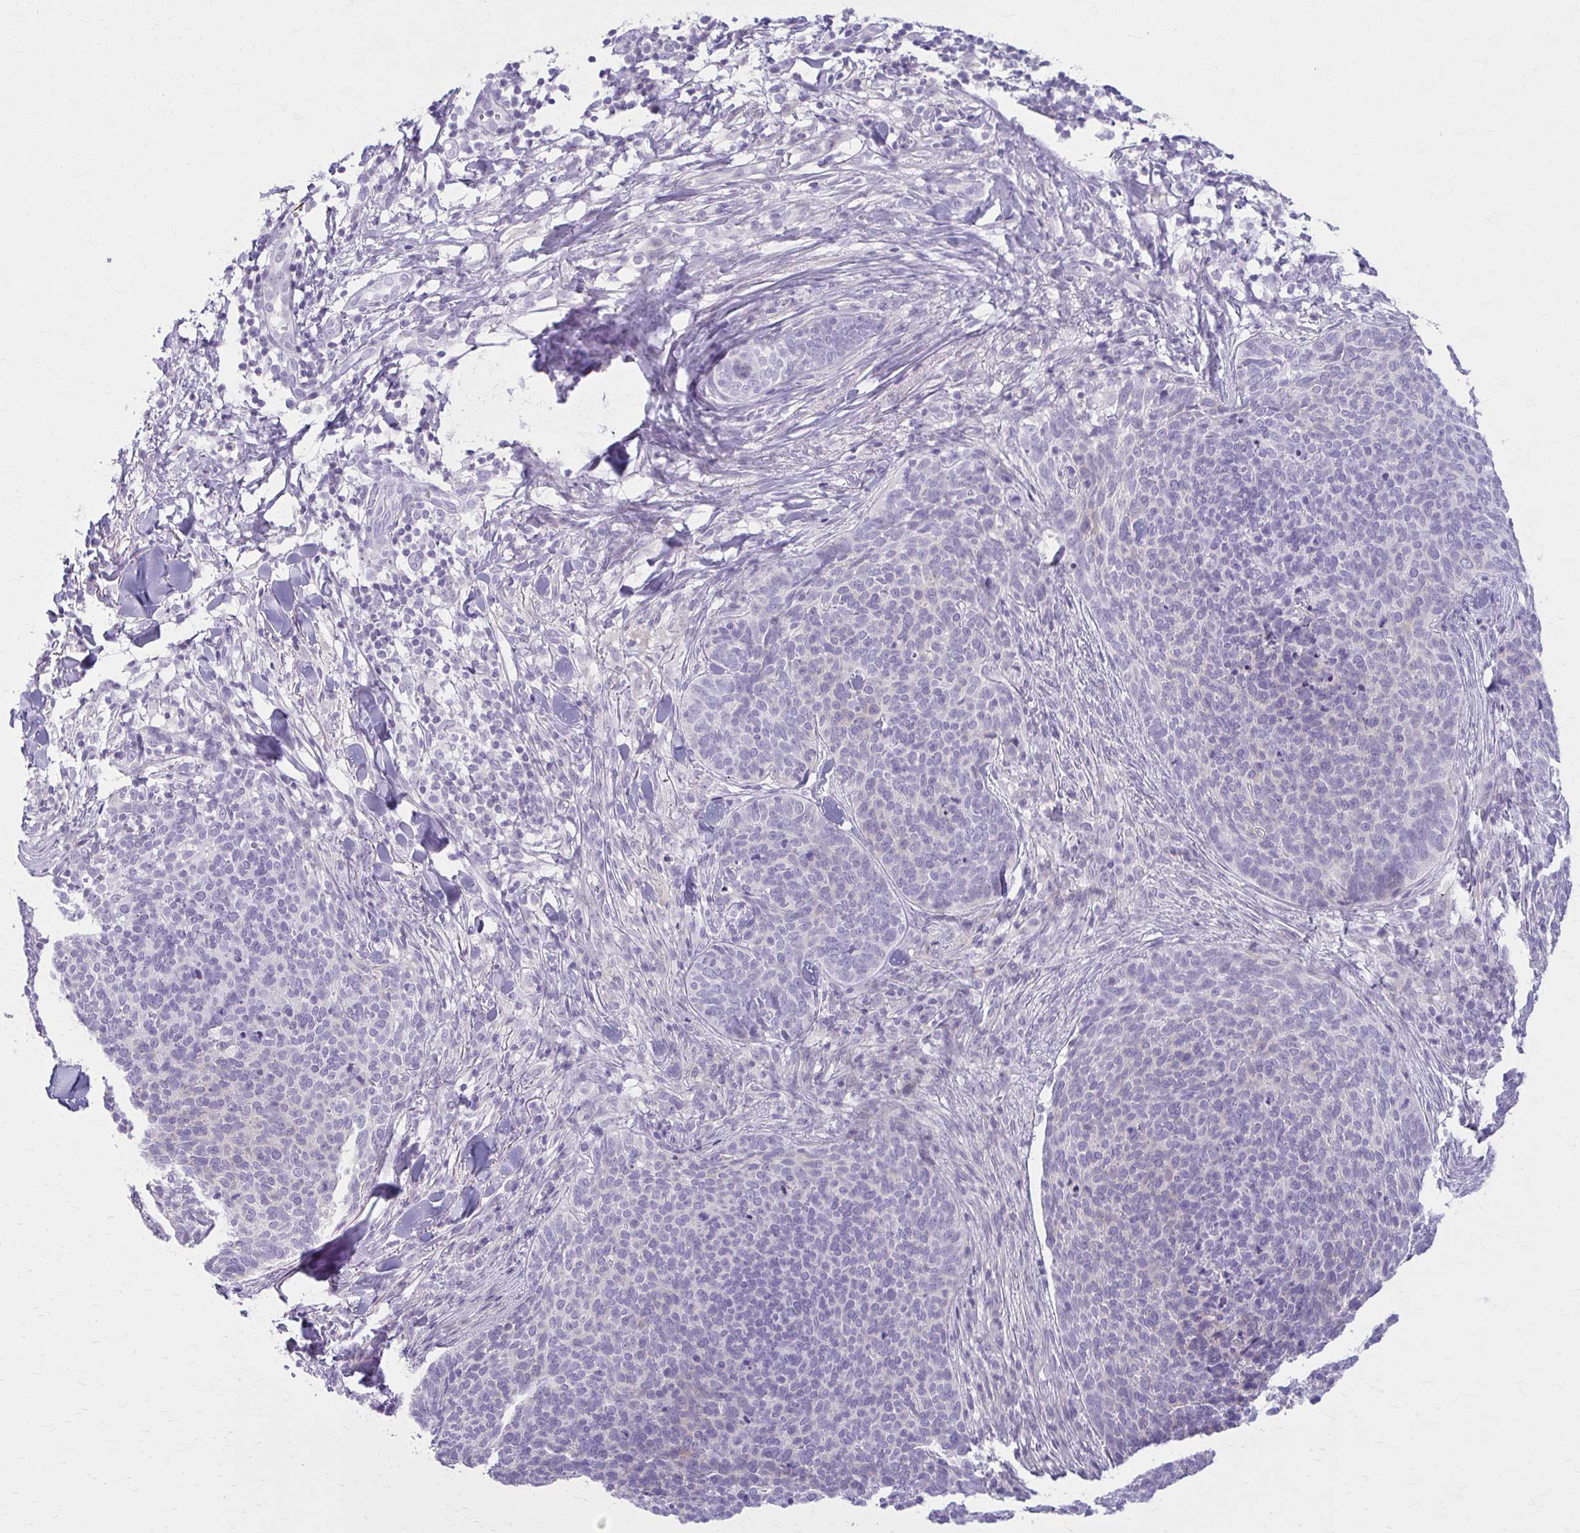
{"staining": {"intensity": "negative", "quantity": "none", "location": "none"}, "tissue": "skin cancer", "cell_type": "Tumor cells", "image_type": "cancer", "snomed": [{"axis": "morphology", "description": "Basal cell carcinoma"}, {"axis": "topography", "description": "Skin"}, {"axis": "topography", "description": "Skin of face"}], "caption": "An immunohistochemistry (IHC) micrograph of skin basal cell carcinoma is shown. There is no staining in tumor cells of skin basal cell carcinoma.", "gene": "LDLRAP1", "patient": {"sex": "male", "age": 56}}